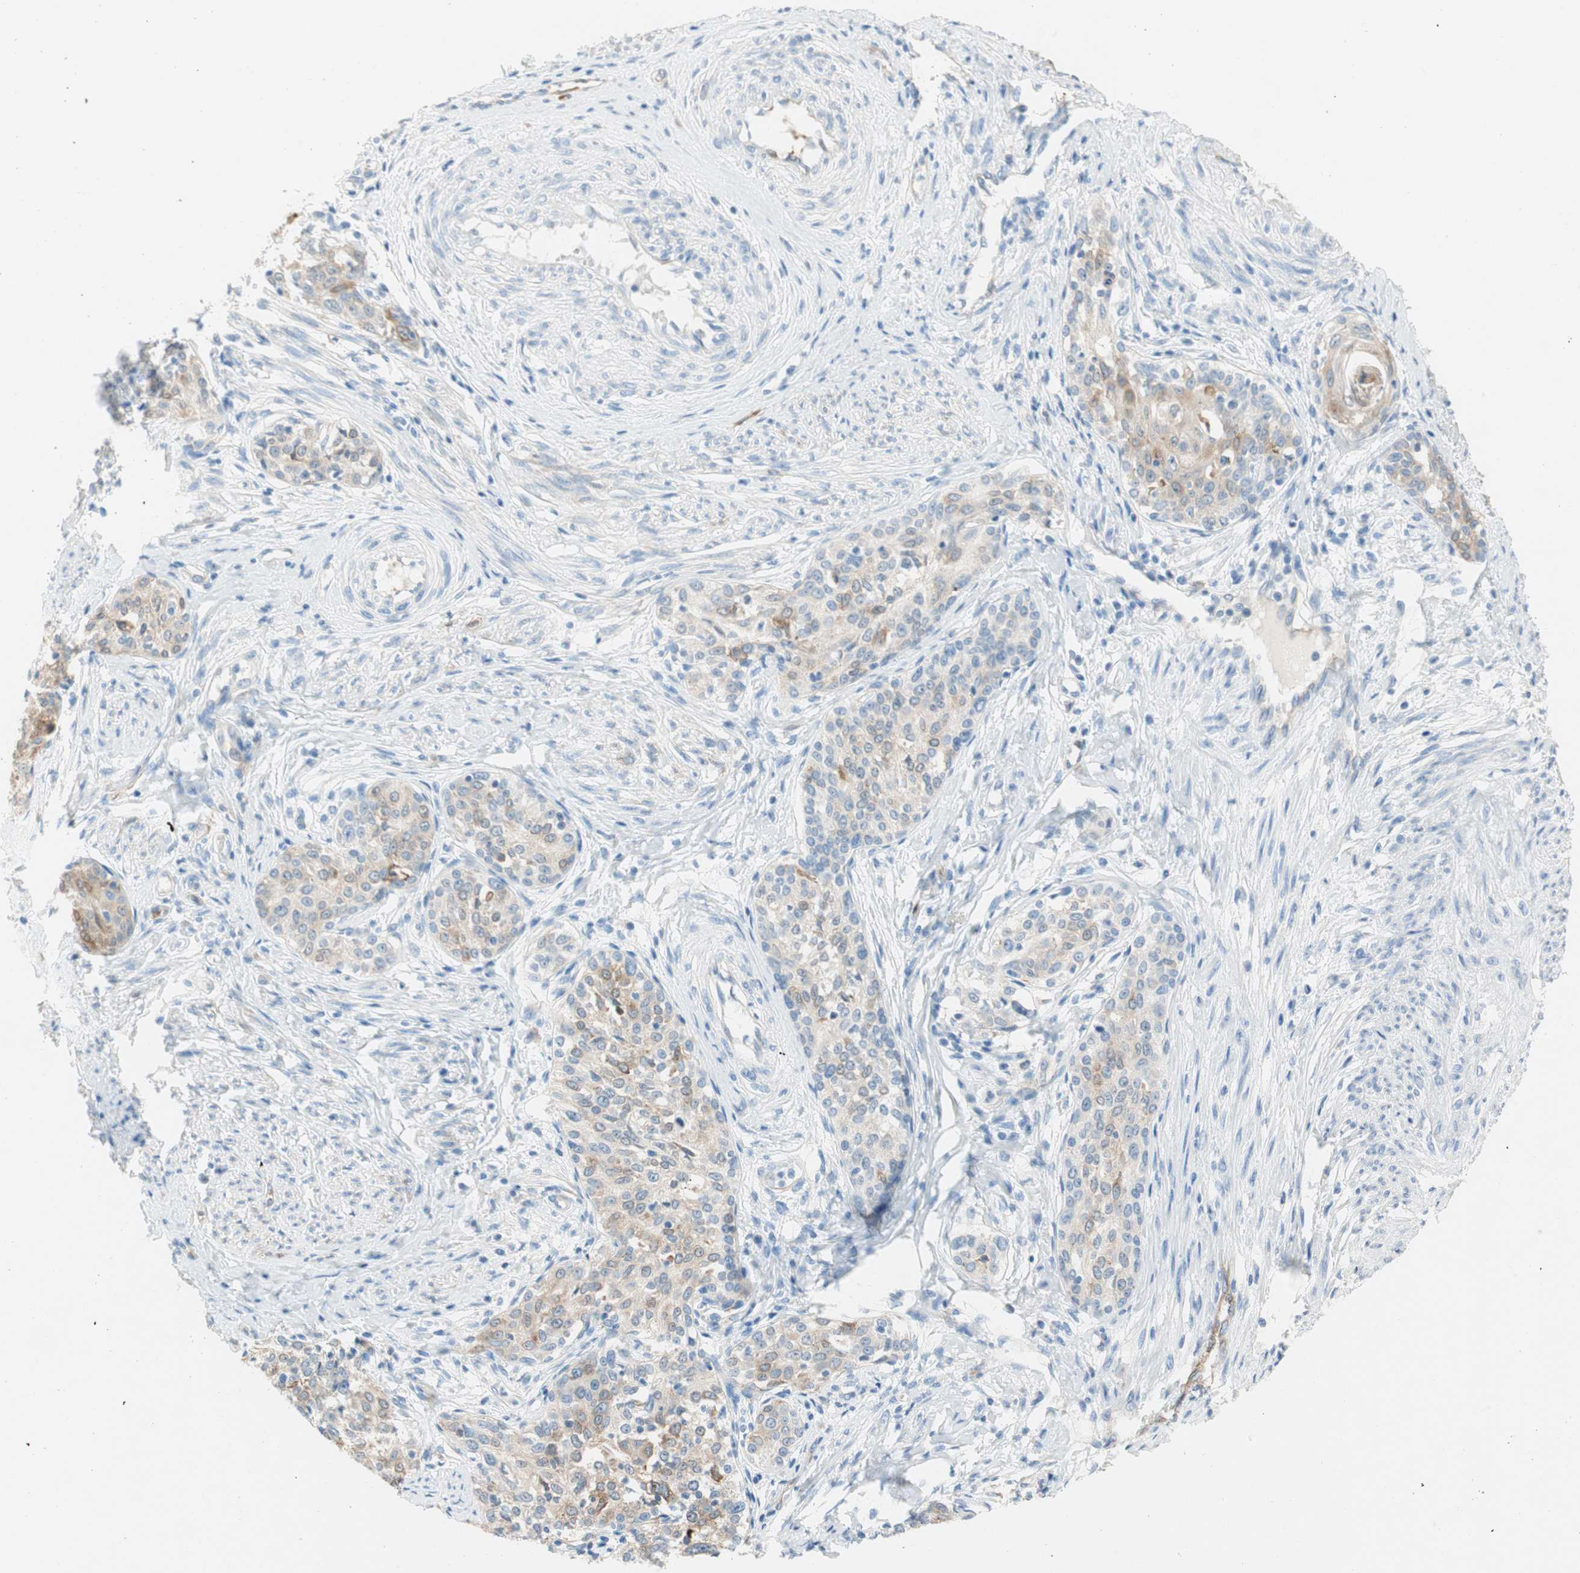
{"staining": {"intensity": "weak", "quantity": "25%-75%", "location": "cytoplasmic/membranous"}, "tissue": "cervical cancer", "cell_type": "Tumor cells", "image_type": "cancer", "snomed": [{"axis": "morphology", "description": "Squamous cell carcinoma, NOS"}, {"axis": "morphology", "description": "Adenocarcinoma, NOS"}, {"axis": "topography", "description": "Cervix"}], "caption": "This photomicrograph reveals immunohistochemistry staining of cervical cancer (squamous cell carcinoma), with low weak cytoplasmic/membranous staining in about 25%-75% of tumor cells.", "gene": "GLUL", "patient": {"sex": "female", "age": 52}}